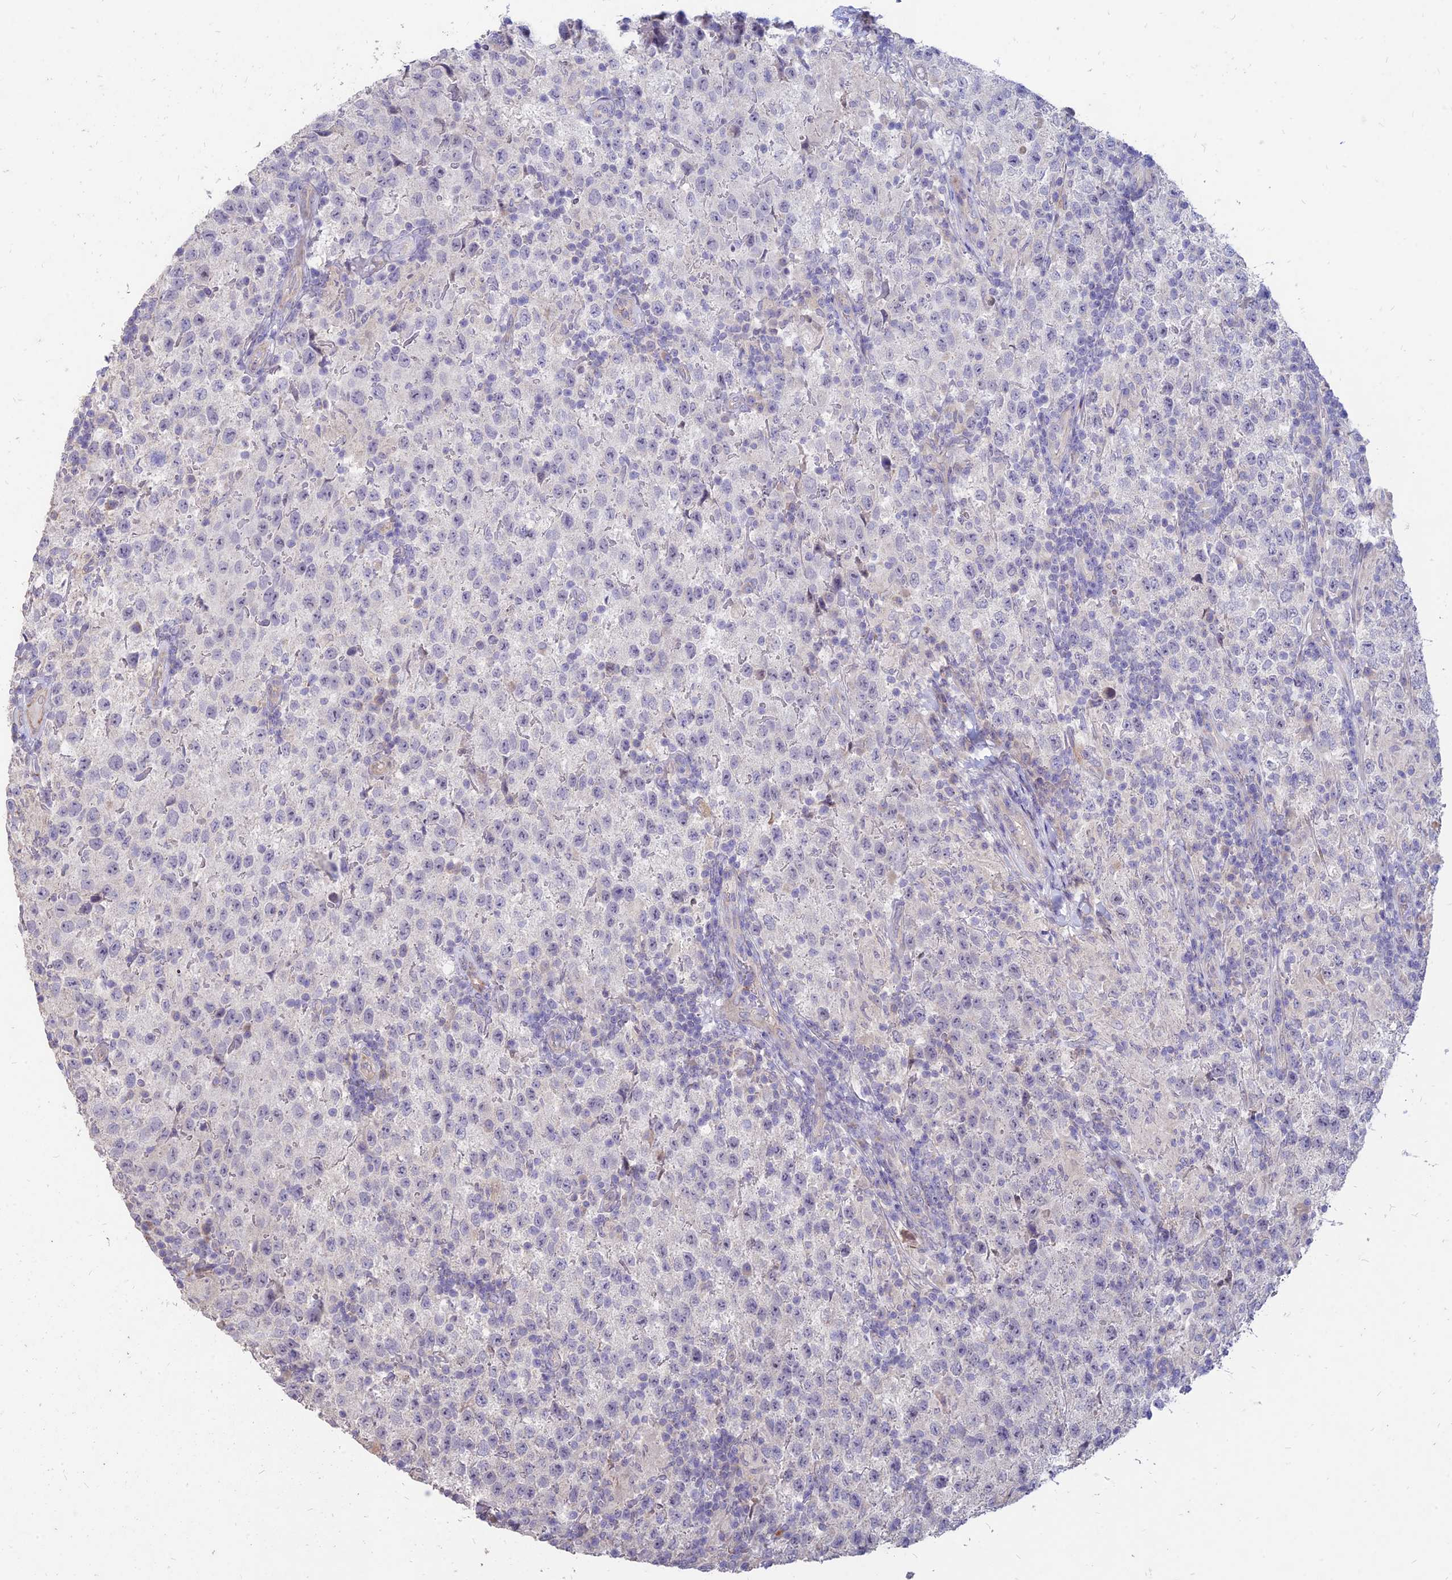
{"staining": {"intensity": "negative", "quantity": "none", "location": "none"}, "tissue": "testis cancer", "cell_type": "Tumor cells", "image_type": "cancer", "snomed": [{"axis": "morphology", "description": "Seminoma, NOS"}, {"axis": "morphology", "description": "Carcinoma, Embryonal, NOS"}, {"axis": "topography", "description": "Testis"}], "caption": "This is an IHC histopathology image of human testis seminoma. There is no positivity in tumor cells.", "gene": "ST3GAL6", "patient": {"sex": "male", "age": 41}}